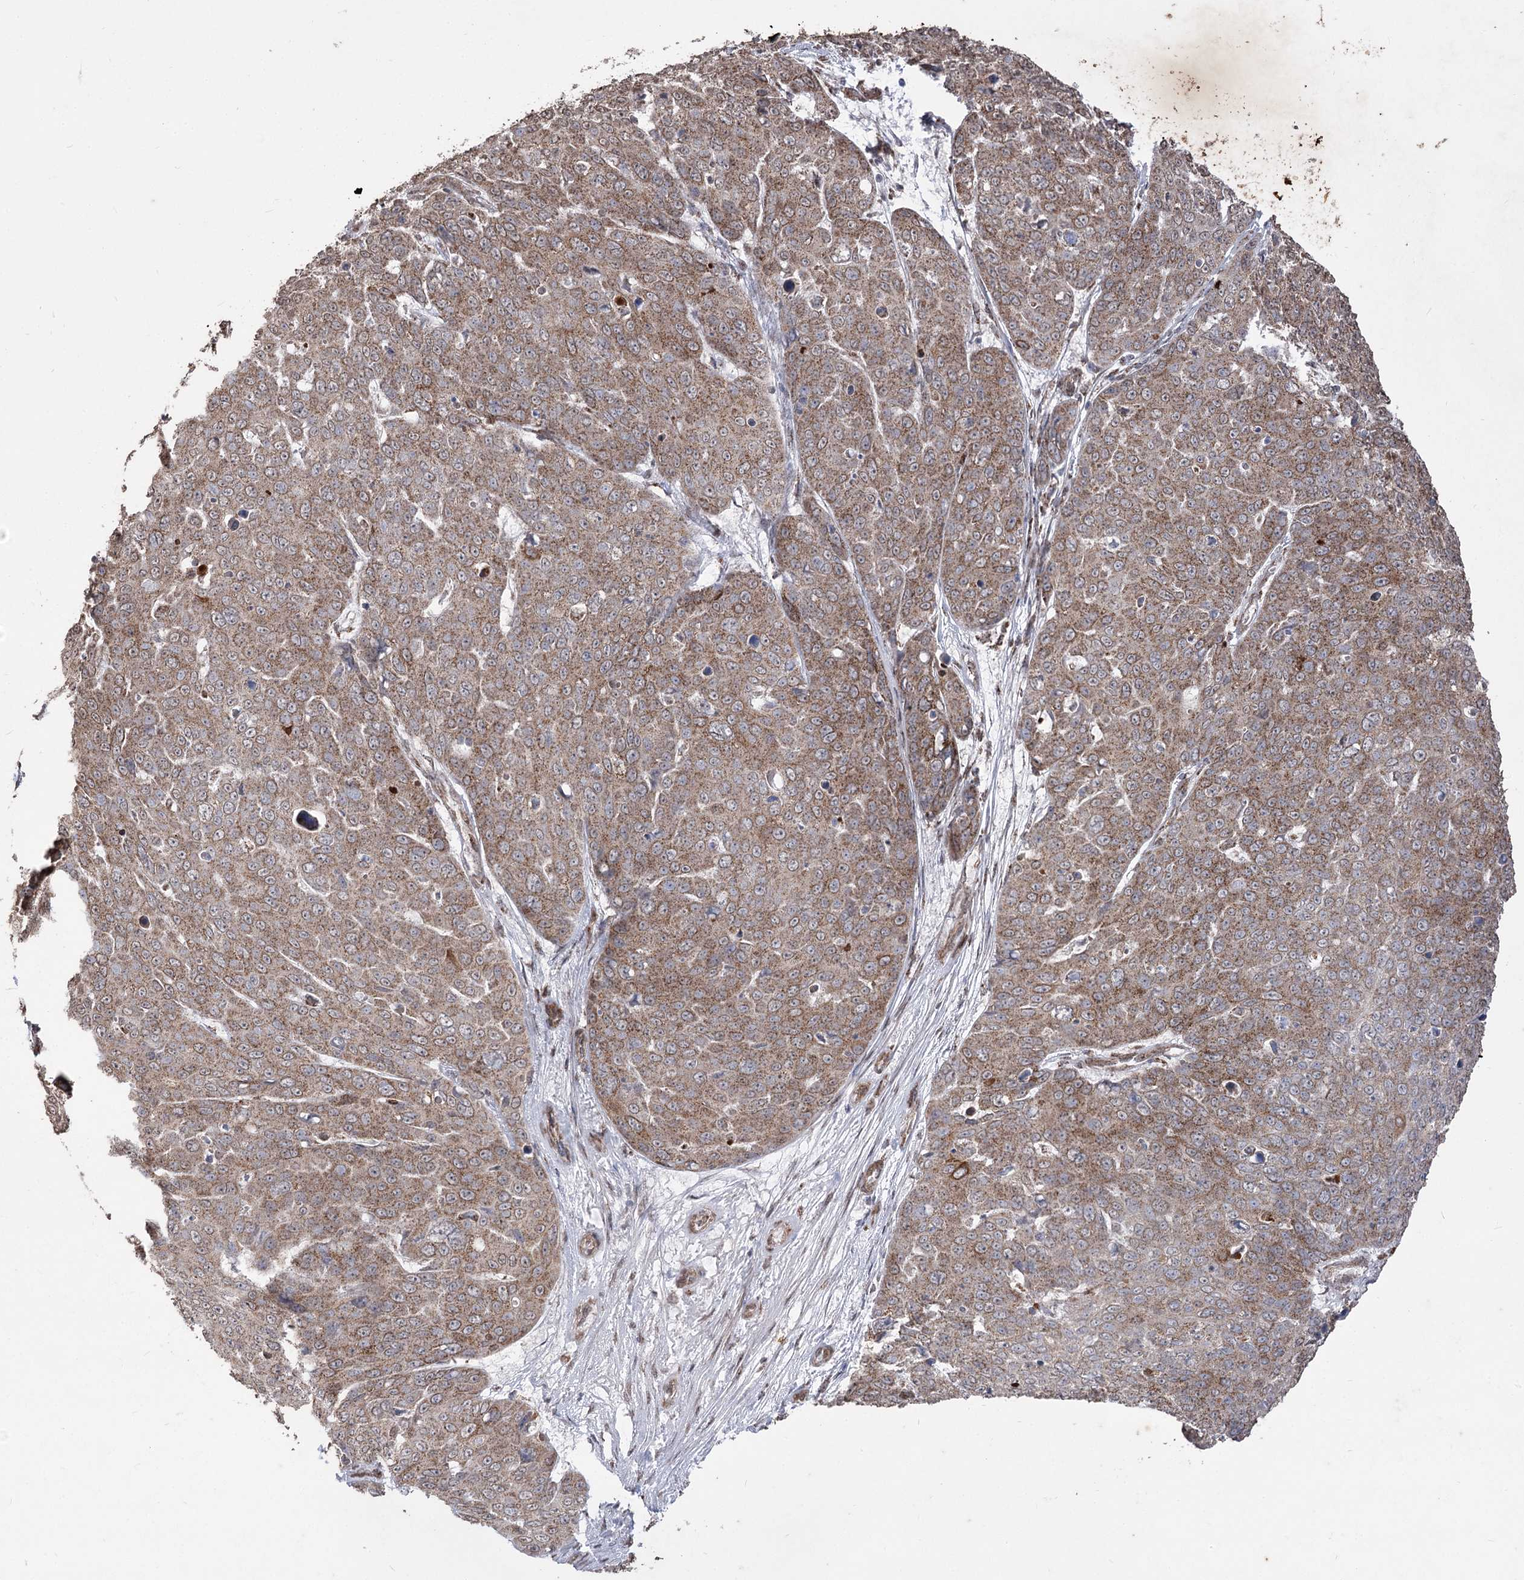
{"staining": {"intensity": "strong", "quantity": ">75%", "location": "cytoplasmic/membranous"}, "tissue": "skin cancer", "cell_type": "Tumor cells", "image_type": "cancer", "snomed": [{"axis": "morphology", "description": "Squamous cell carcinoma, NOS"}, {"axis": "topography", "description": "Skin"}], "caption": "An immunohistochemistry (IHC) histopathology image of tumor tissue is shown. Protein staining in brown highlights strong cytoplasmic/membranous positivity in skin cancer (squamous cell carcinoma) within tumor cells. Using DAB (brown) and hematoxylin (blue) stains, captured at high magnification using brightfield microscopy.", "gene": "ZSCAN23", "patient": {"sex": "male", "age": 71}}